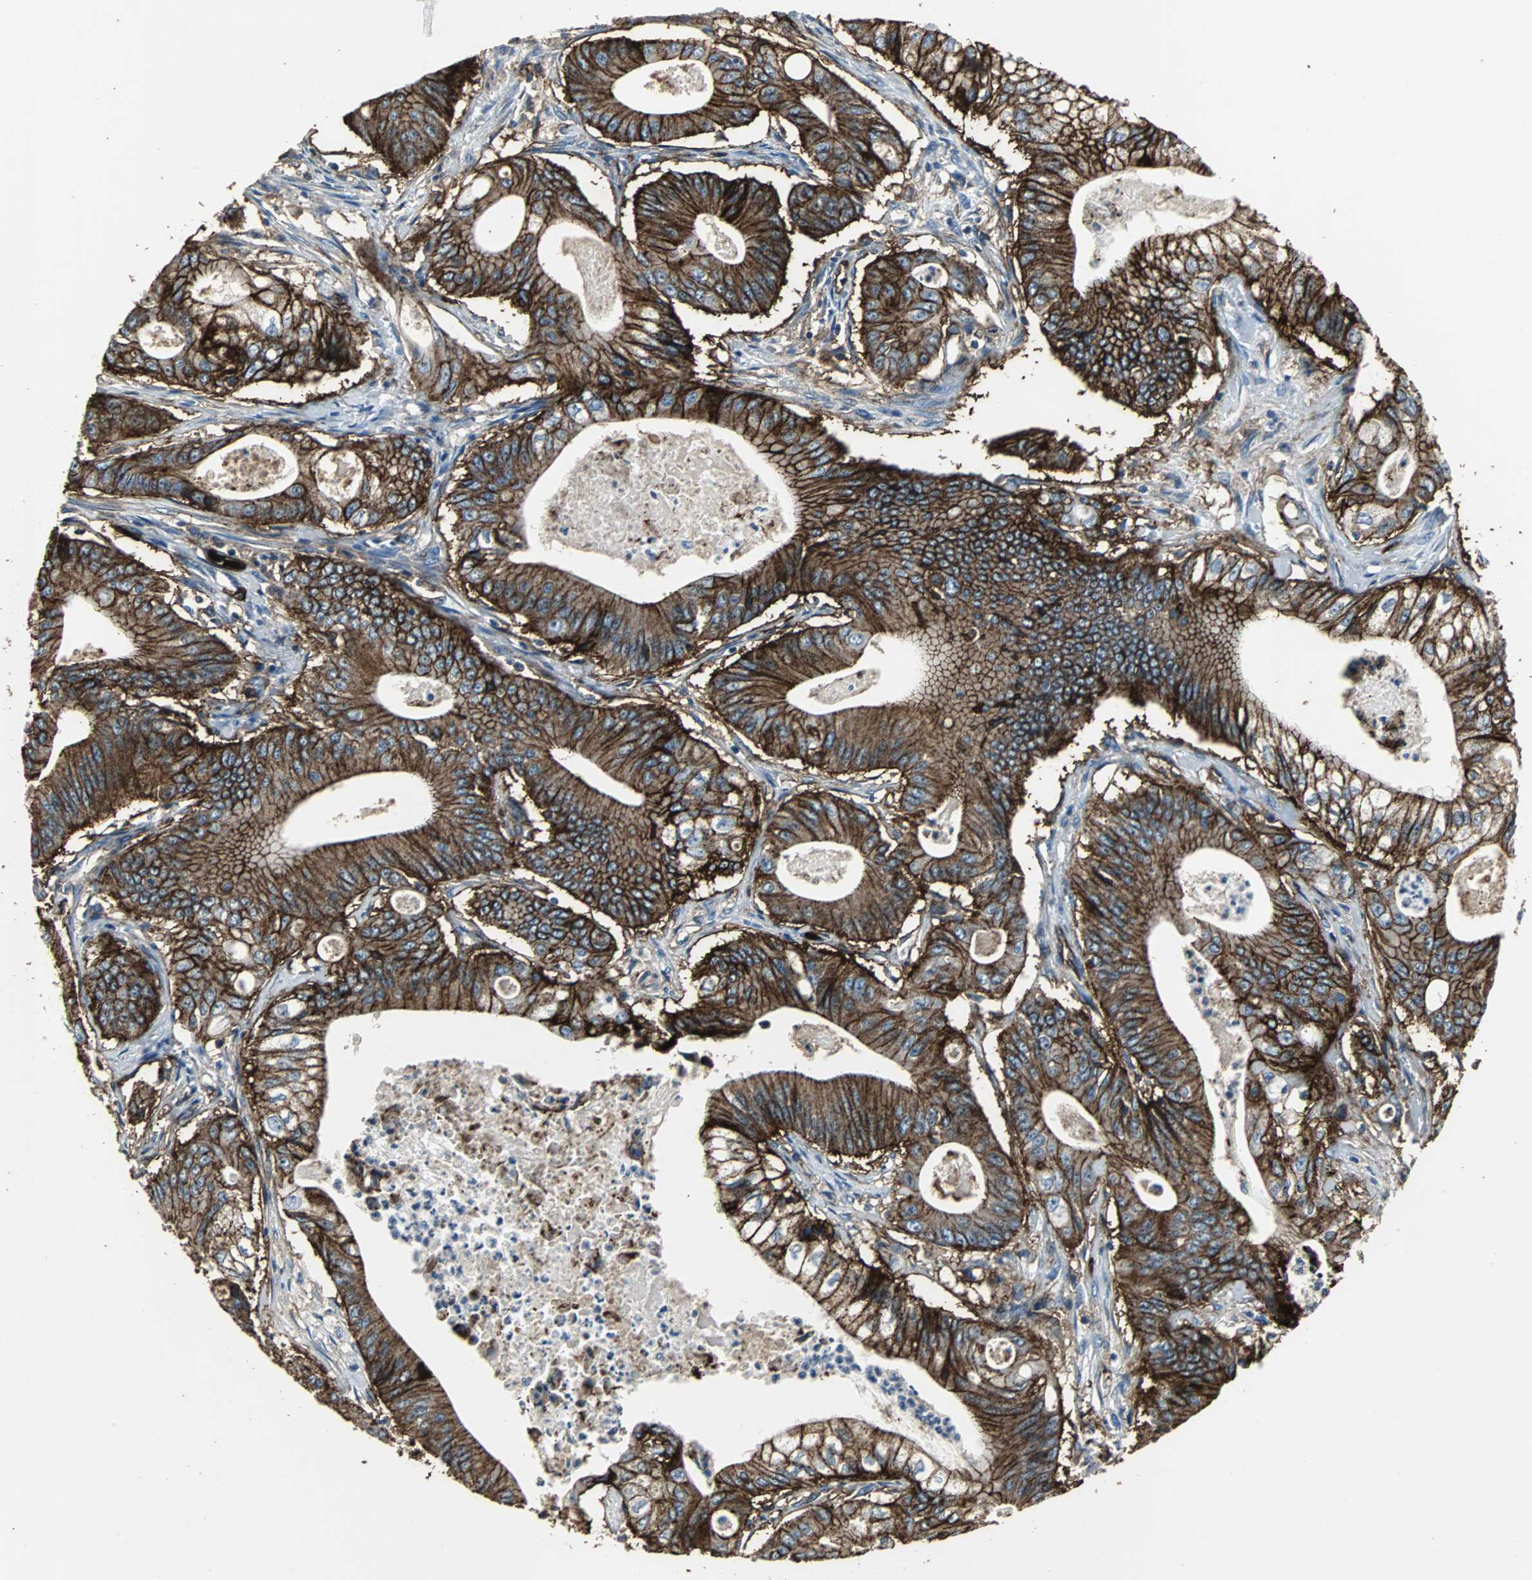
{"staining": {"intensity": "strong", "quantity": ">75%", "location": "cytoplasmic/membranous"}, "tissue": "pancreatic cancer", "cell_type": "Tumor cells", "image_type": "cancer", "snomed": [{"axis": "morphology", "description": "Normal tissue, NOS"}, {"axis": "topography", "description": "Lymph node"}], "caption": "DAB immunohistochemical staining of pancreatic cancer exhibits strong cytoplasmic/membranous protein expression in about >75% of tumor cells.", "gene": "F11R", "patient": {"sex": "male", "age": 62}}